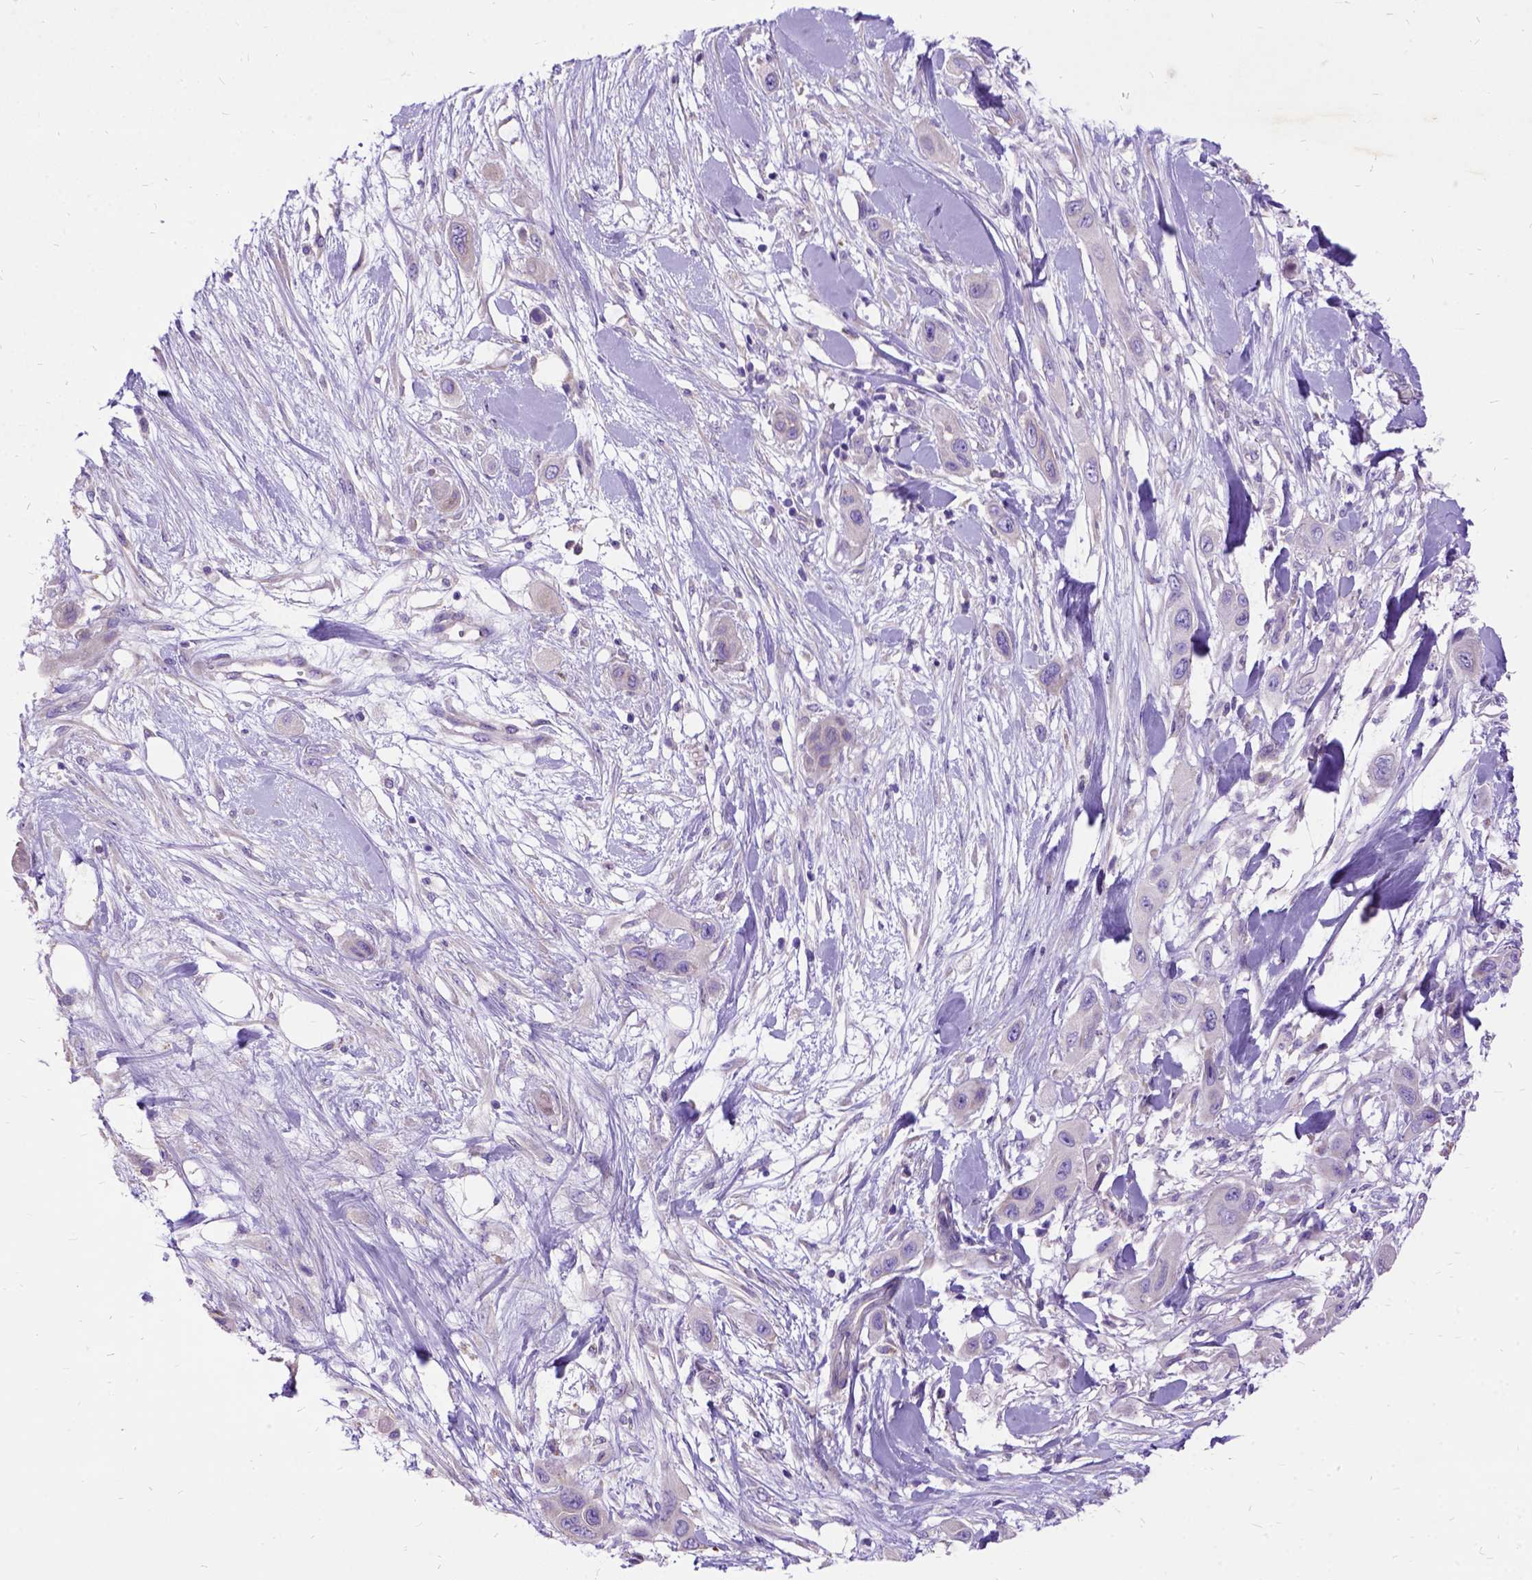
{"staining": {"intensity": "negative", "quantity": "none", "location": "none"}, "tissue": "skin cancer", "cell_type": "Tumor cells", "image_type": "cancer", "snomed": [{"axis": "morphology", "description": "Squamous cell carcinoma, NOS"}, {"axis": "topography", "description": "Skin"}], "caption": "Human skin cancer stained for a protein using immunohistochemistry exhibits no expression in tumor cells.", "gene": "CFAP54", "patient": {"sex": "male", "age": 79}}